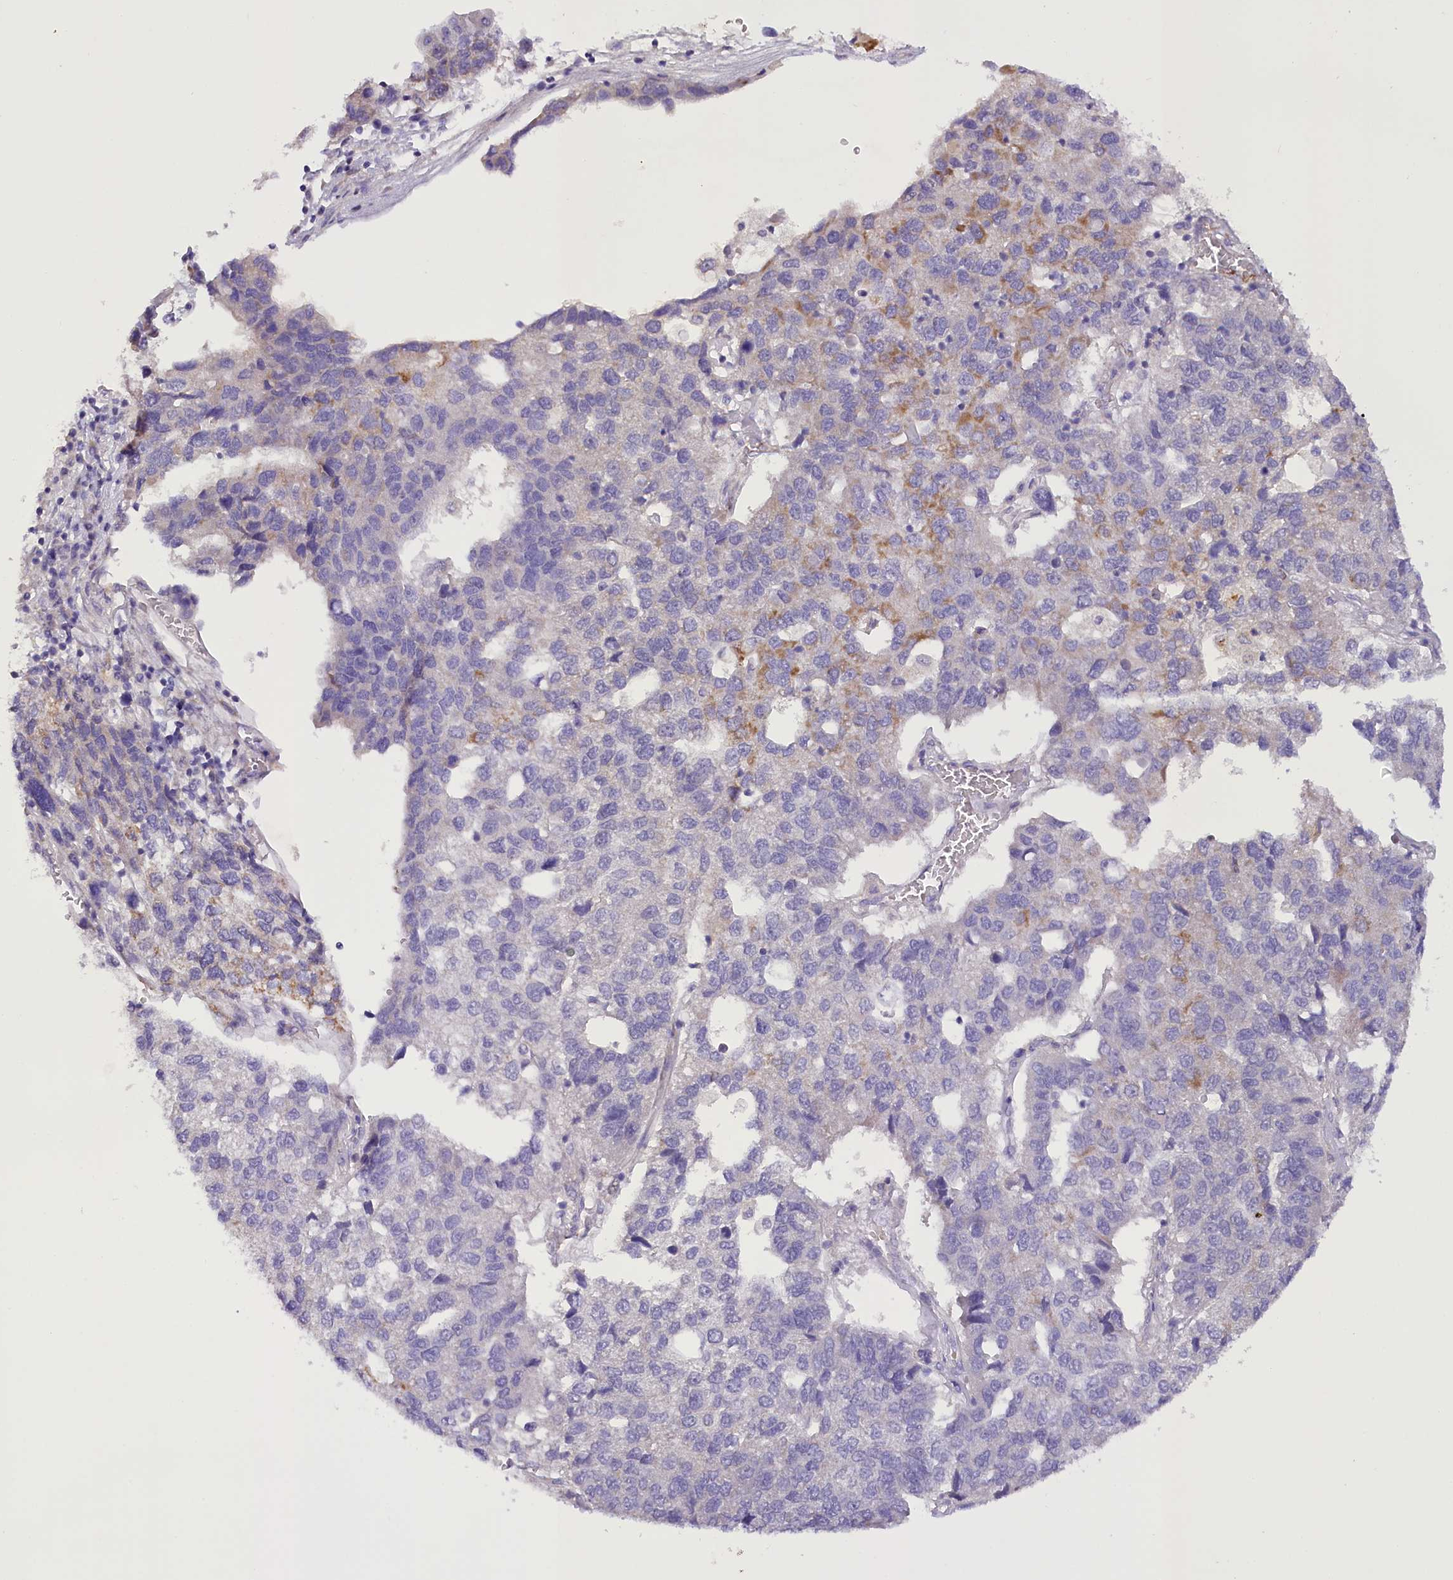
{"staining": {"intensity": "moderate", "quantity": "<25%", "location": "cytoplasmic/membranous"}, "tissue": "pancreatic cancer", "cell_type": "Tumor cells", "image_type": "cancer", "snomed": [{"axis": "morphology", "description": "Adenocarcinoma, NOS"}, {"axis": "topography", "description": "Pancreas"}], "caption": "Immunohistochemical staining of pancreatic cancer (adenocarcinoma) reveals low levels of moderate cytoplasmic/membranous positivity in approximately <25% of tumor cells.", "gene": "DCUN1D1", "patient": {"sex": "female", "age": 61}}